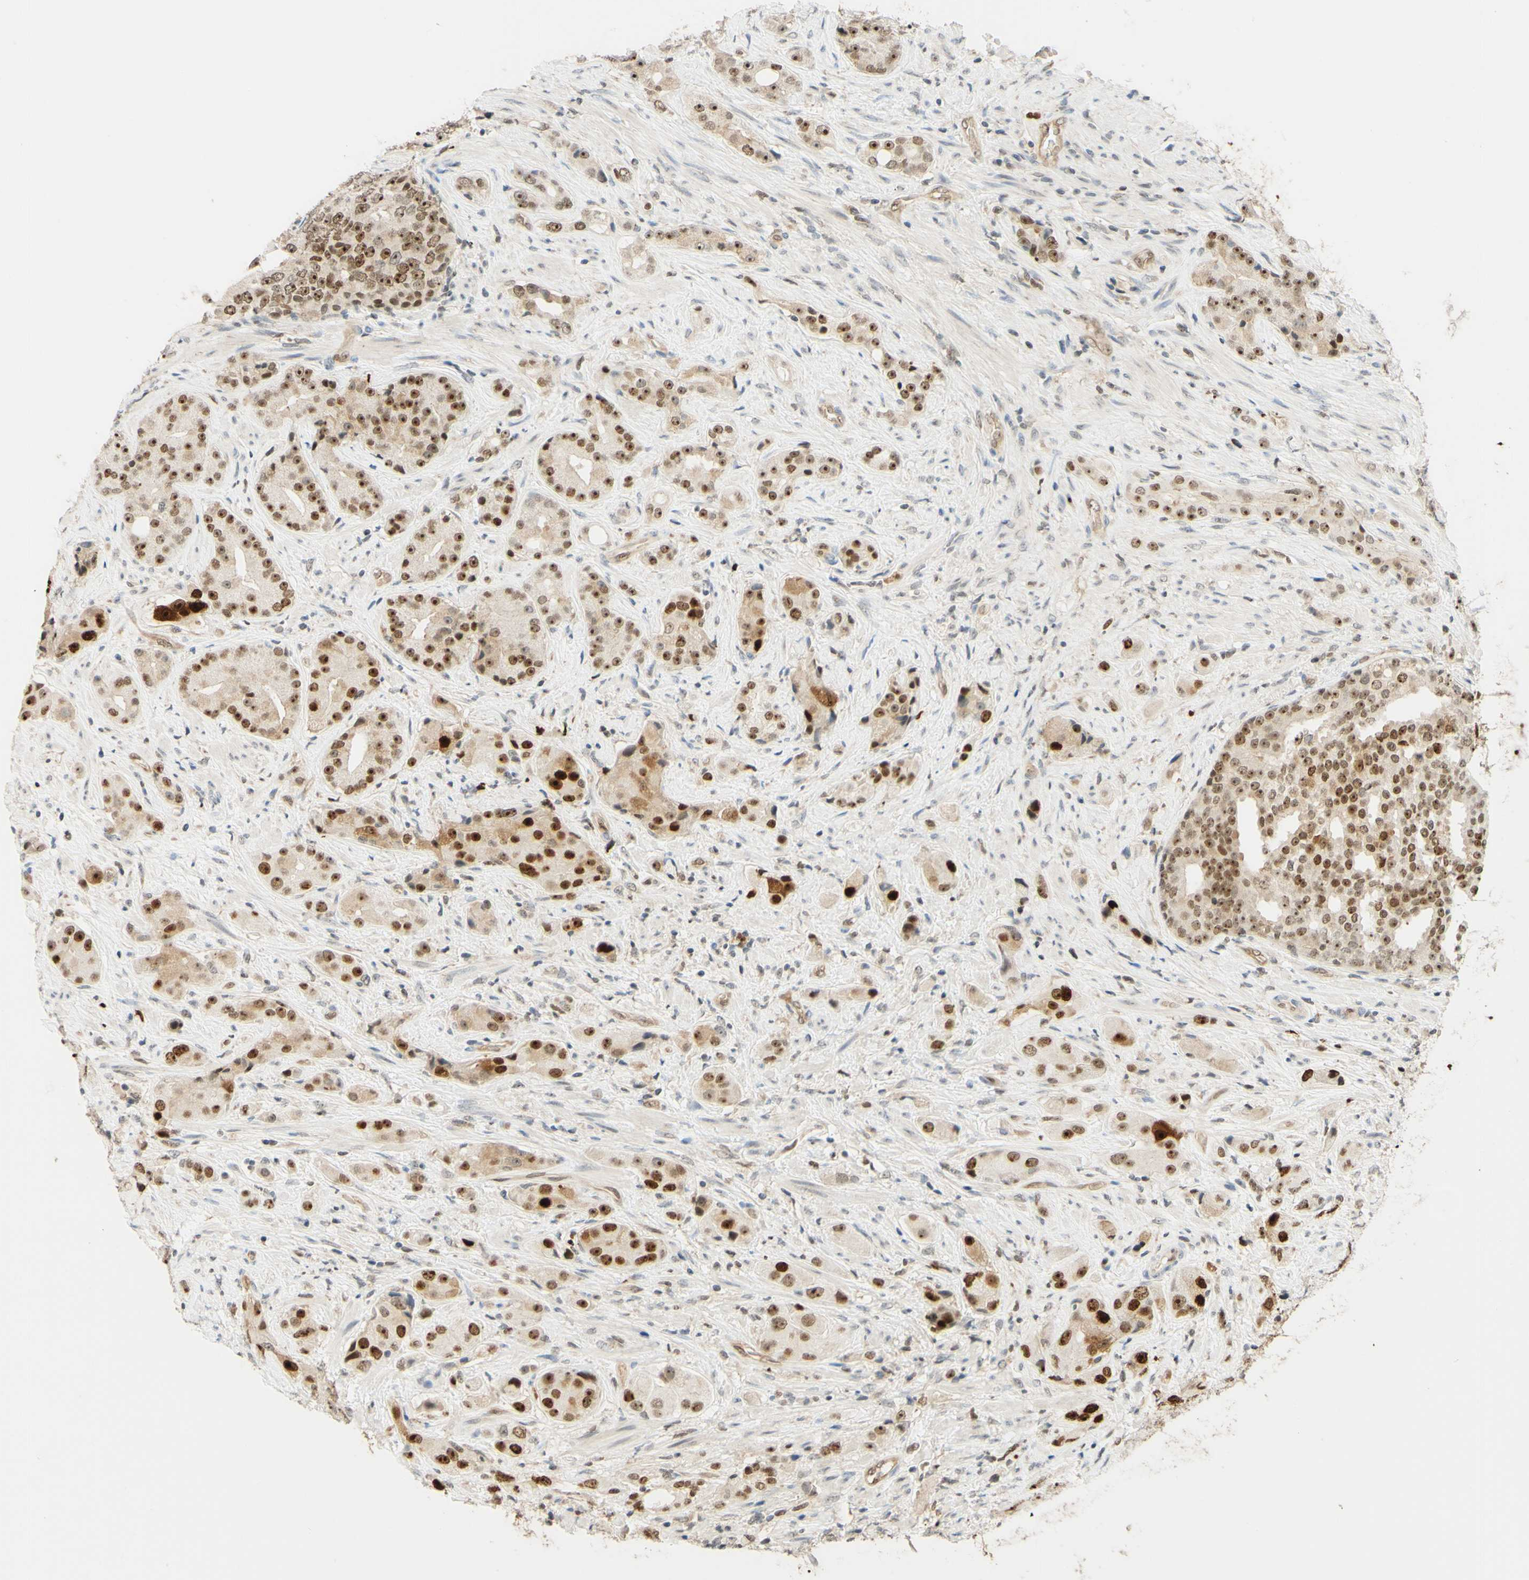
{"staining": {"intensity": "strong", "quantity": ">75%", "location": "nuclear"}, "tissue": "prostate cancer", "cell_type": "Tumor cells", "image_type": "cancer", "snomed": [{"axis": "morphology", "description": "Adenocarcinoma, High grade"}, {"axis": "topography", "description": "Prostate"}], "caption": "A photomicrograph of prostate adenocarcinoma (high-grade) stained for a protein exhibits strong nuclear brown staining in tumor cells. The protein is stained brown, and the nuclei are stained in blue (DAB (3,3'-diaminobenzidine) IHC with brightfield microscopy, high magnification).", "gene": "POLB", "patient": {"sex": "male", "age": 71}}